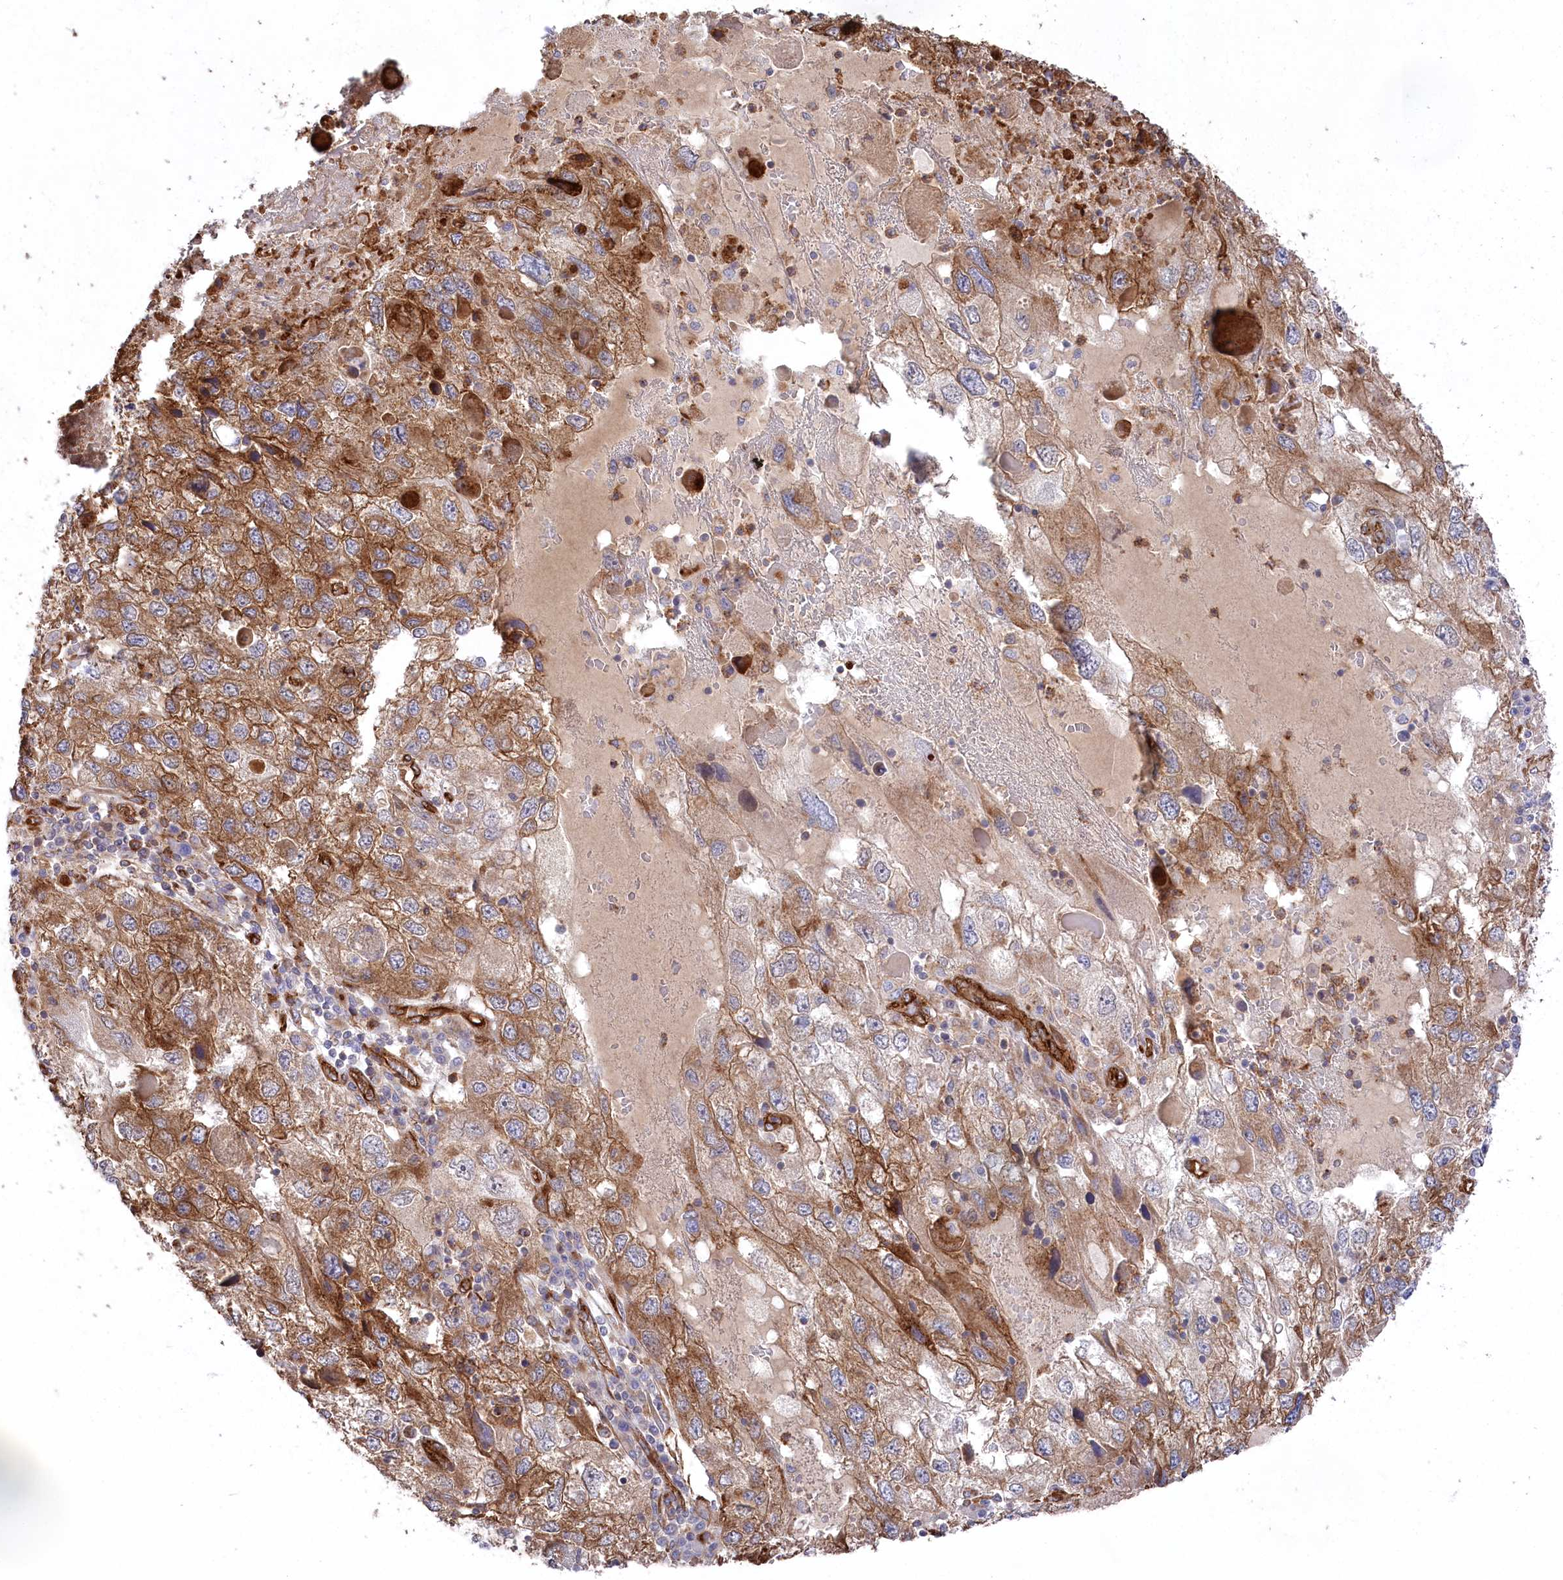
{"staining": {"intensity": "strong", "quantity": "25%-75%", "location": "cytoplasmic/membranous"}, "tissue": "endometrial cancer", "cell_type": "Tumor cells", "image_type": "cancer", "snomed": [{"axis": "morphology", "description": "Adenocarcinoma, NOS"}, {"axis": "topography", "description": "Endometrium"}], "caption": "A high-resolution photomicrograph shows IHC staining of endometrial adenocarcinoma, which demonstrates strong cytoplasmic/membranous positivity in approximately 25%-75% of tumor cells.", "gene": "MTPAP", "patient": {"sex": "female", "age": 49}}